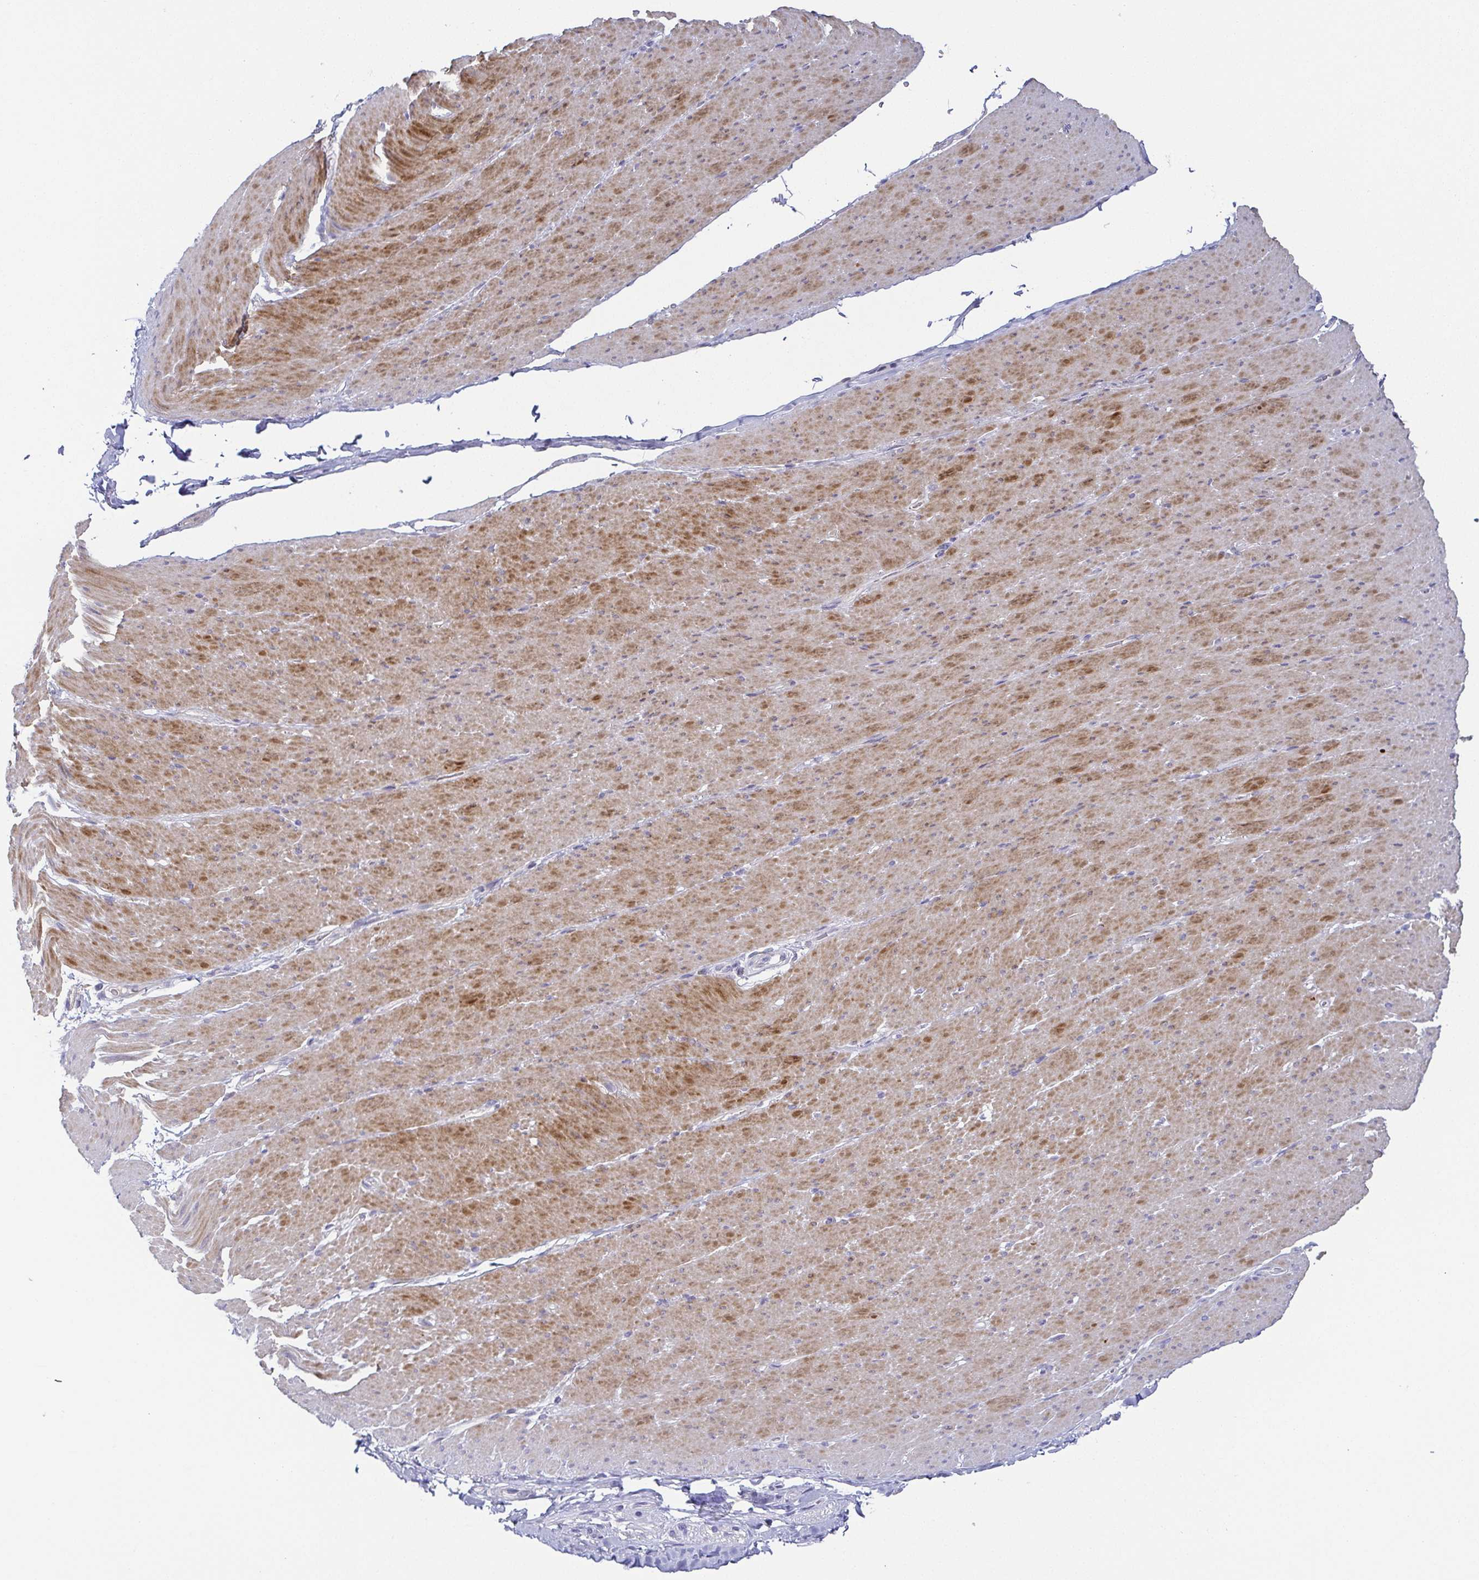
{"staining": {"intensity": "moderate", "quantity": "25%-75%", "location": "cytoplasmic/membranous"}, "tissue": "smooth muscle", "cell_type": "Smooth muscle cells", "image_type": "normal", "snomed": [{"axis": "morphology", "description": "Normal tissue, NOS"}, {"axis": "topography", "description": "Smooth muscle"}, {"axis": "topography", "description": "Rectum"}], "caption": "Immunohistochemistry (IHC) (DAB (3,3'-diaminobenzidine)) staining of normal human smooth muscle shows moderate cytoplasmic/membranous protein positivity in approximately 25%-75% of smooth muscle cells.", "gene": "RNASE7", "patient": {"sex": "male", "age": 53}}